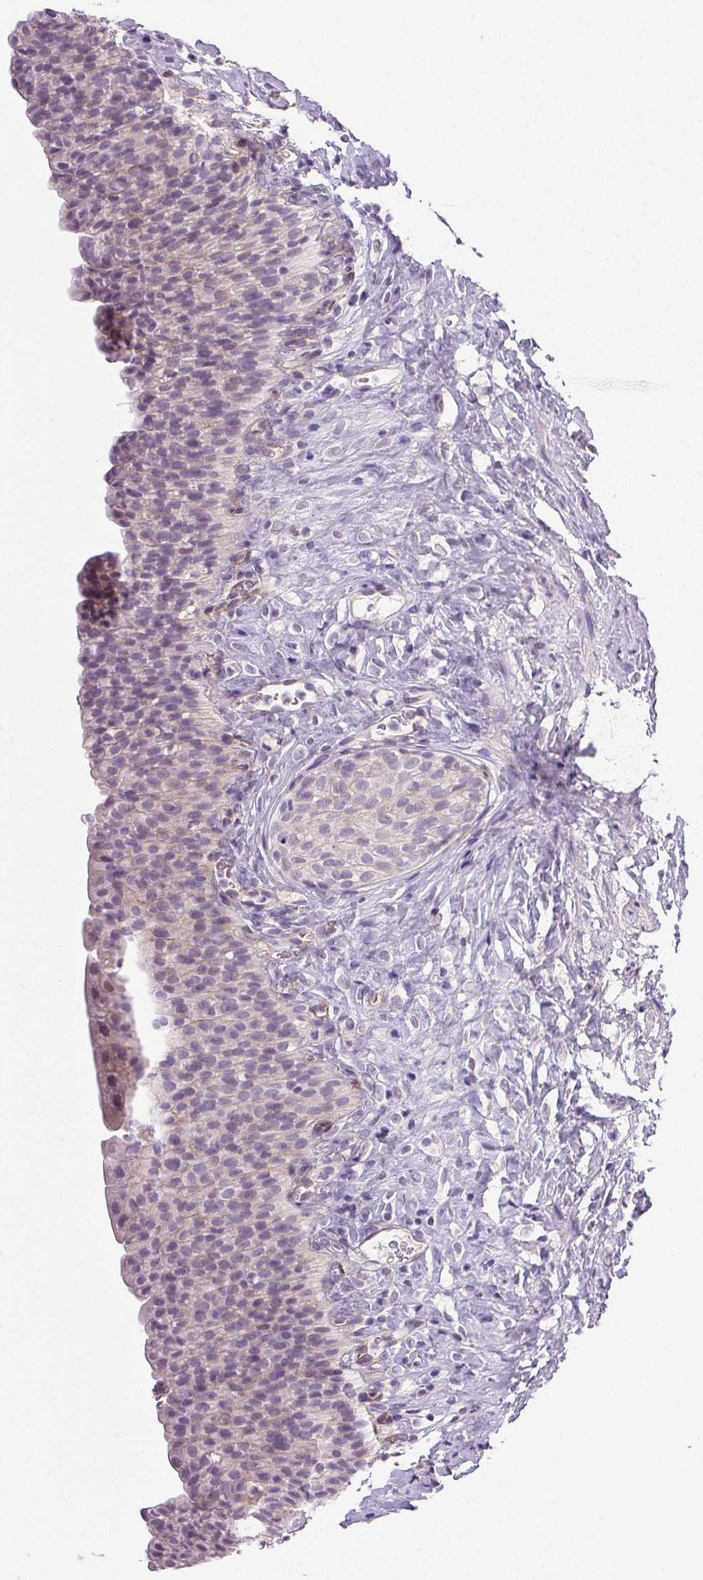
{"staining": {"intensity": "moderate", "quantity": "<25%", "location": "cytoplasmic/membranous"}, "tissue": "urinary bladder", "cell_type": "Urothelial cells", "image_type": "normal", "snomed": [{"axis": "morphology", "description": "Normal tissue, NOS"}, {"axis": "topography", "description": "Urinary bladder"}, {"axis": "topography", "description": "Prostate"}], "caption": "Immunohistochemical staining of unremarkable urinary bladder shows moderate cytoplasmic/membranous protein expression in approximately <25% of urothelial cells.", "gene": "PLCB1", "patient": {"sex": "male", "age": 76}}